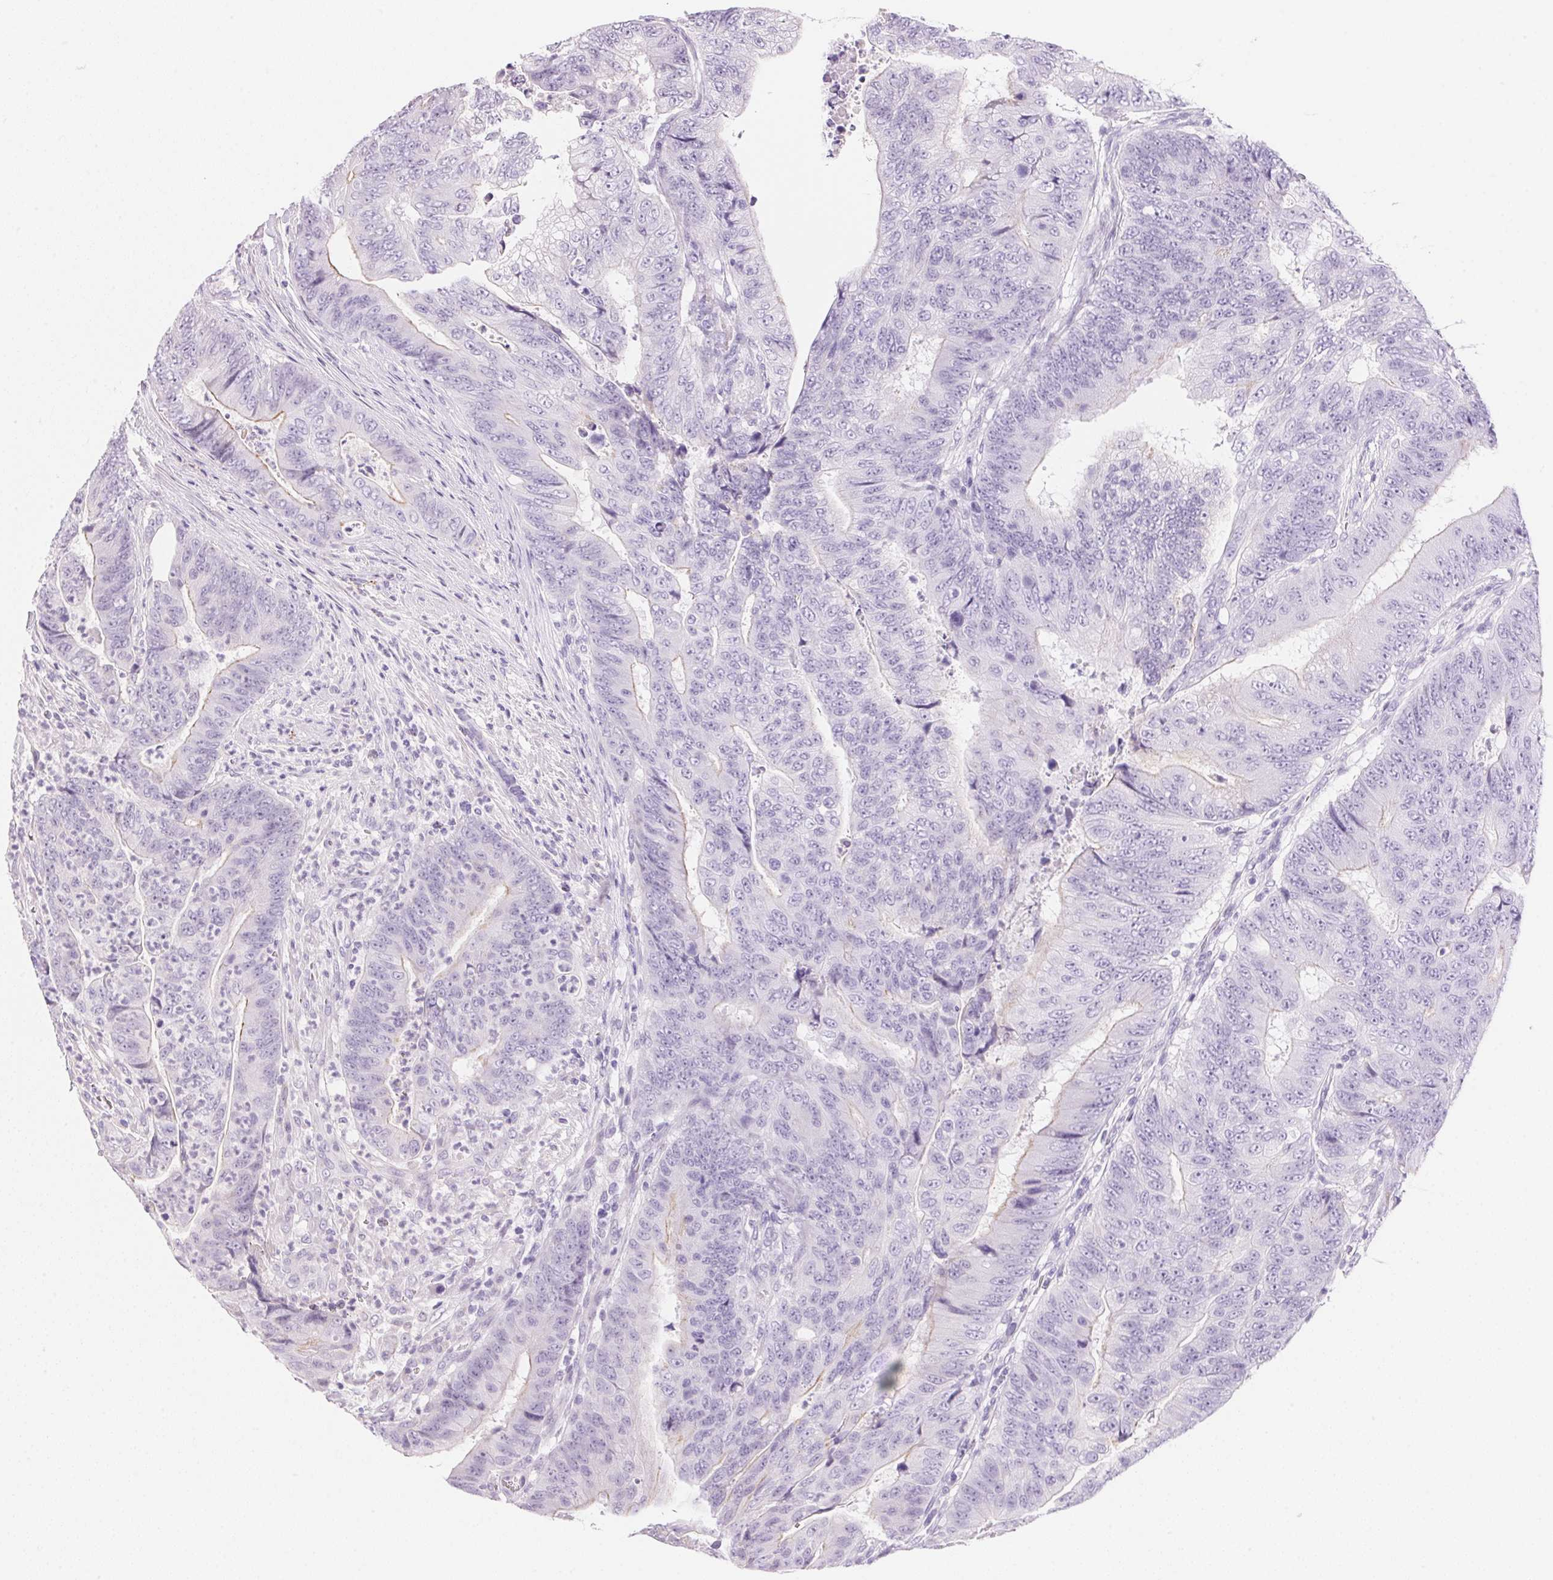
{"staining": {"intensity": "weak", "quantity": "<25%", "location": "cytoplasmic/membranous"}, "tissue": "colorectal cancer", "cell_type": "Tumor cells", "image_type": "cancer", "snomed": [{"axis": "morphology", "description": "Adenocarcinoma, NOS"}, {"axis": "topography", "description": "Colon"}], "caption": "Immunohistochemical staining of adenocarcinoma (colorectal) displays no significant staining in tumor cells.", "gene": "TEKT1", "patient": {"sex": "female", "age": 48}}